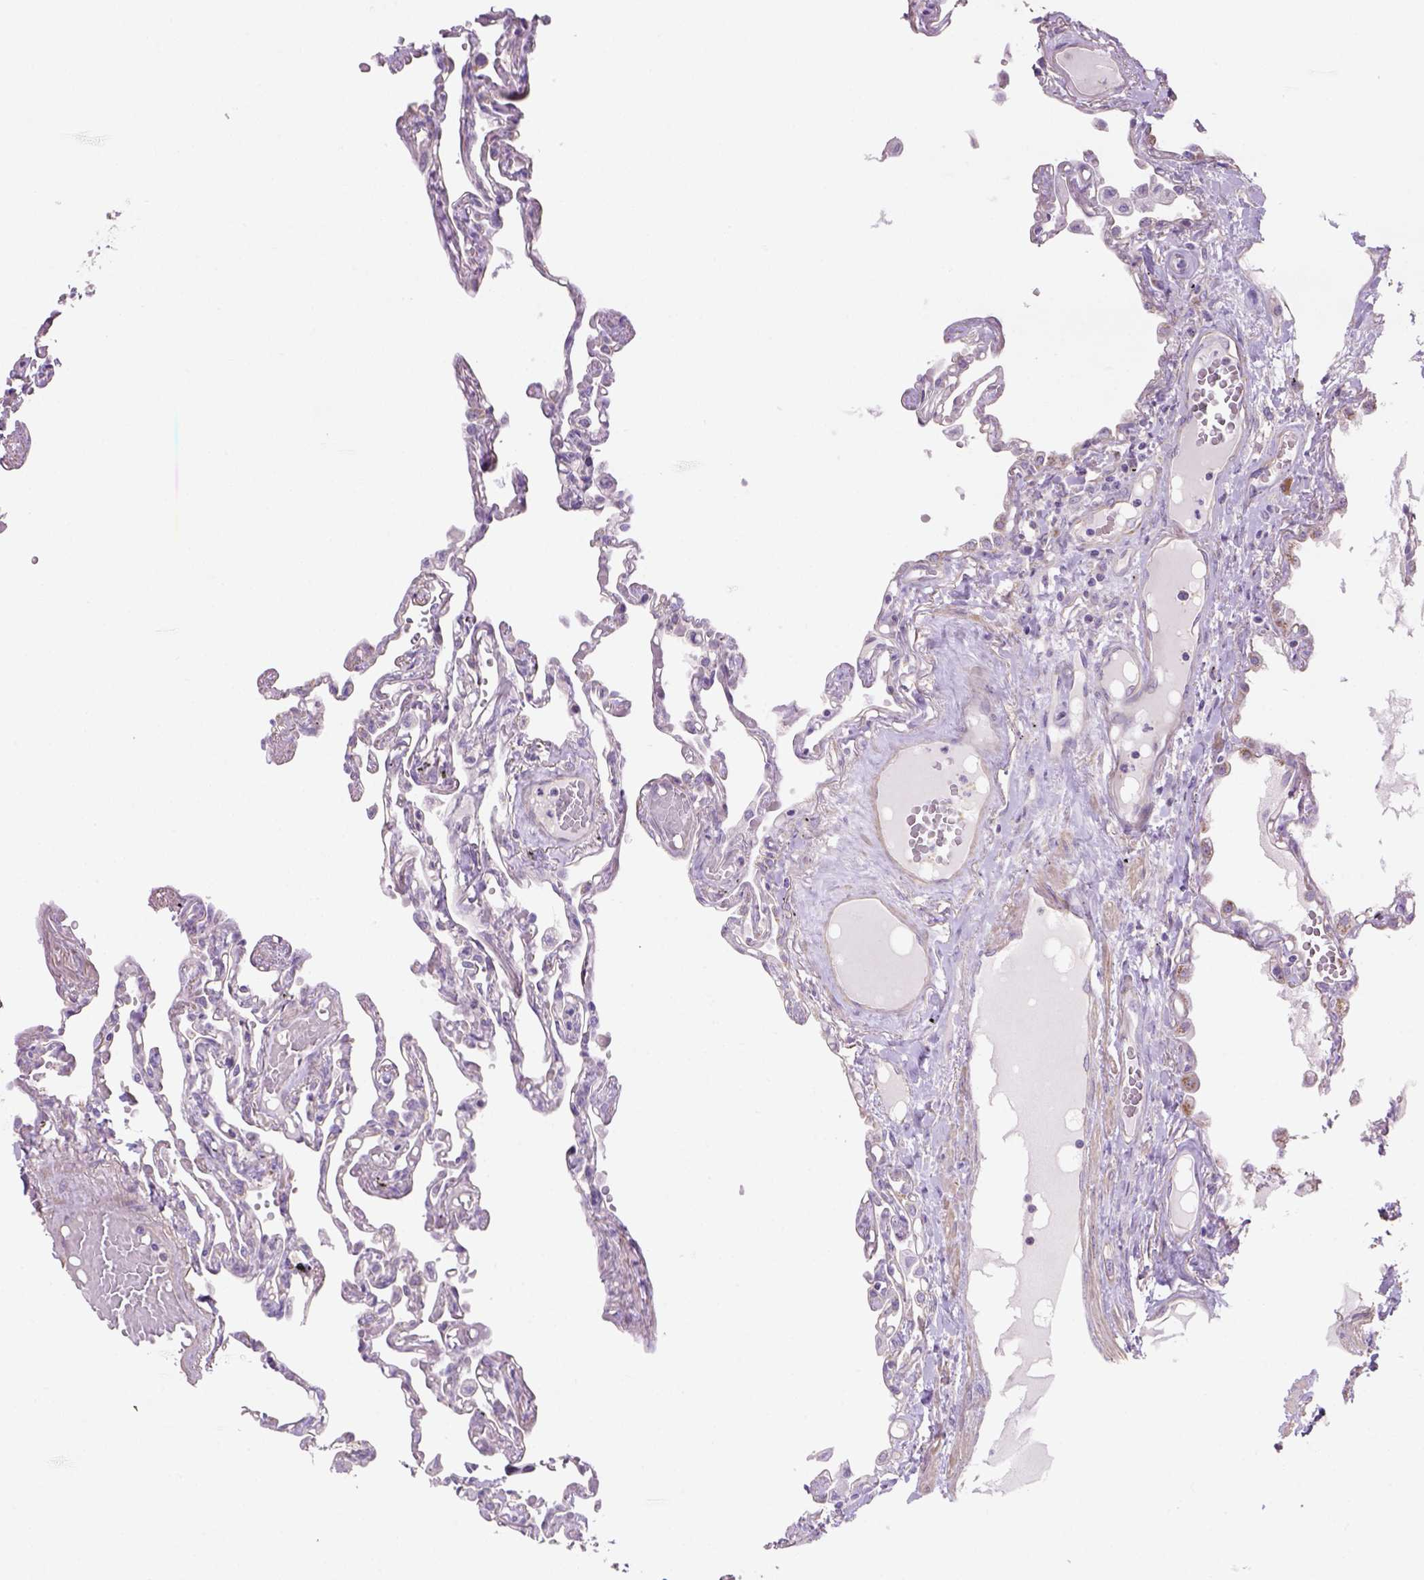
{"staining": {"intensity": "negative", "quantity": "none", "location": "none"}, "tissue": "lung", "cell_type": "Alveolar cells", "image_type": "normal", "snomed": [{"axis": "morphology", "description": "Normal tissue, NOS"}, {"axis": "morphology", "description": "Adenocarcinoma, NOS"}, {"axis": "topography", "description": "Cartilage tissue"}, {"axis": "topography", "description": "Lung"}], "caption": "The histopathology image reveals no significant expression in alveolar cells of lung.", "gene": "HTRA1", "patient": {"sex": "female", "age": 67}}